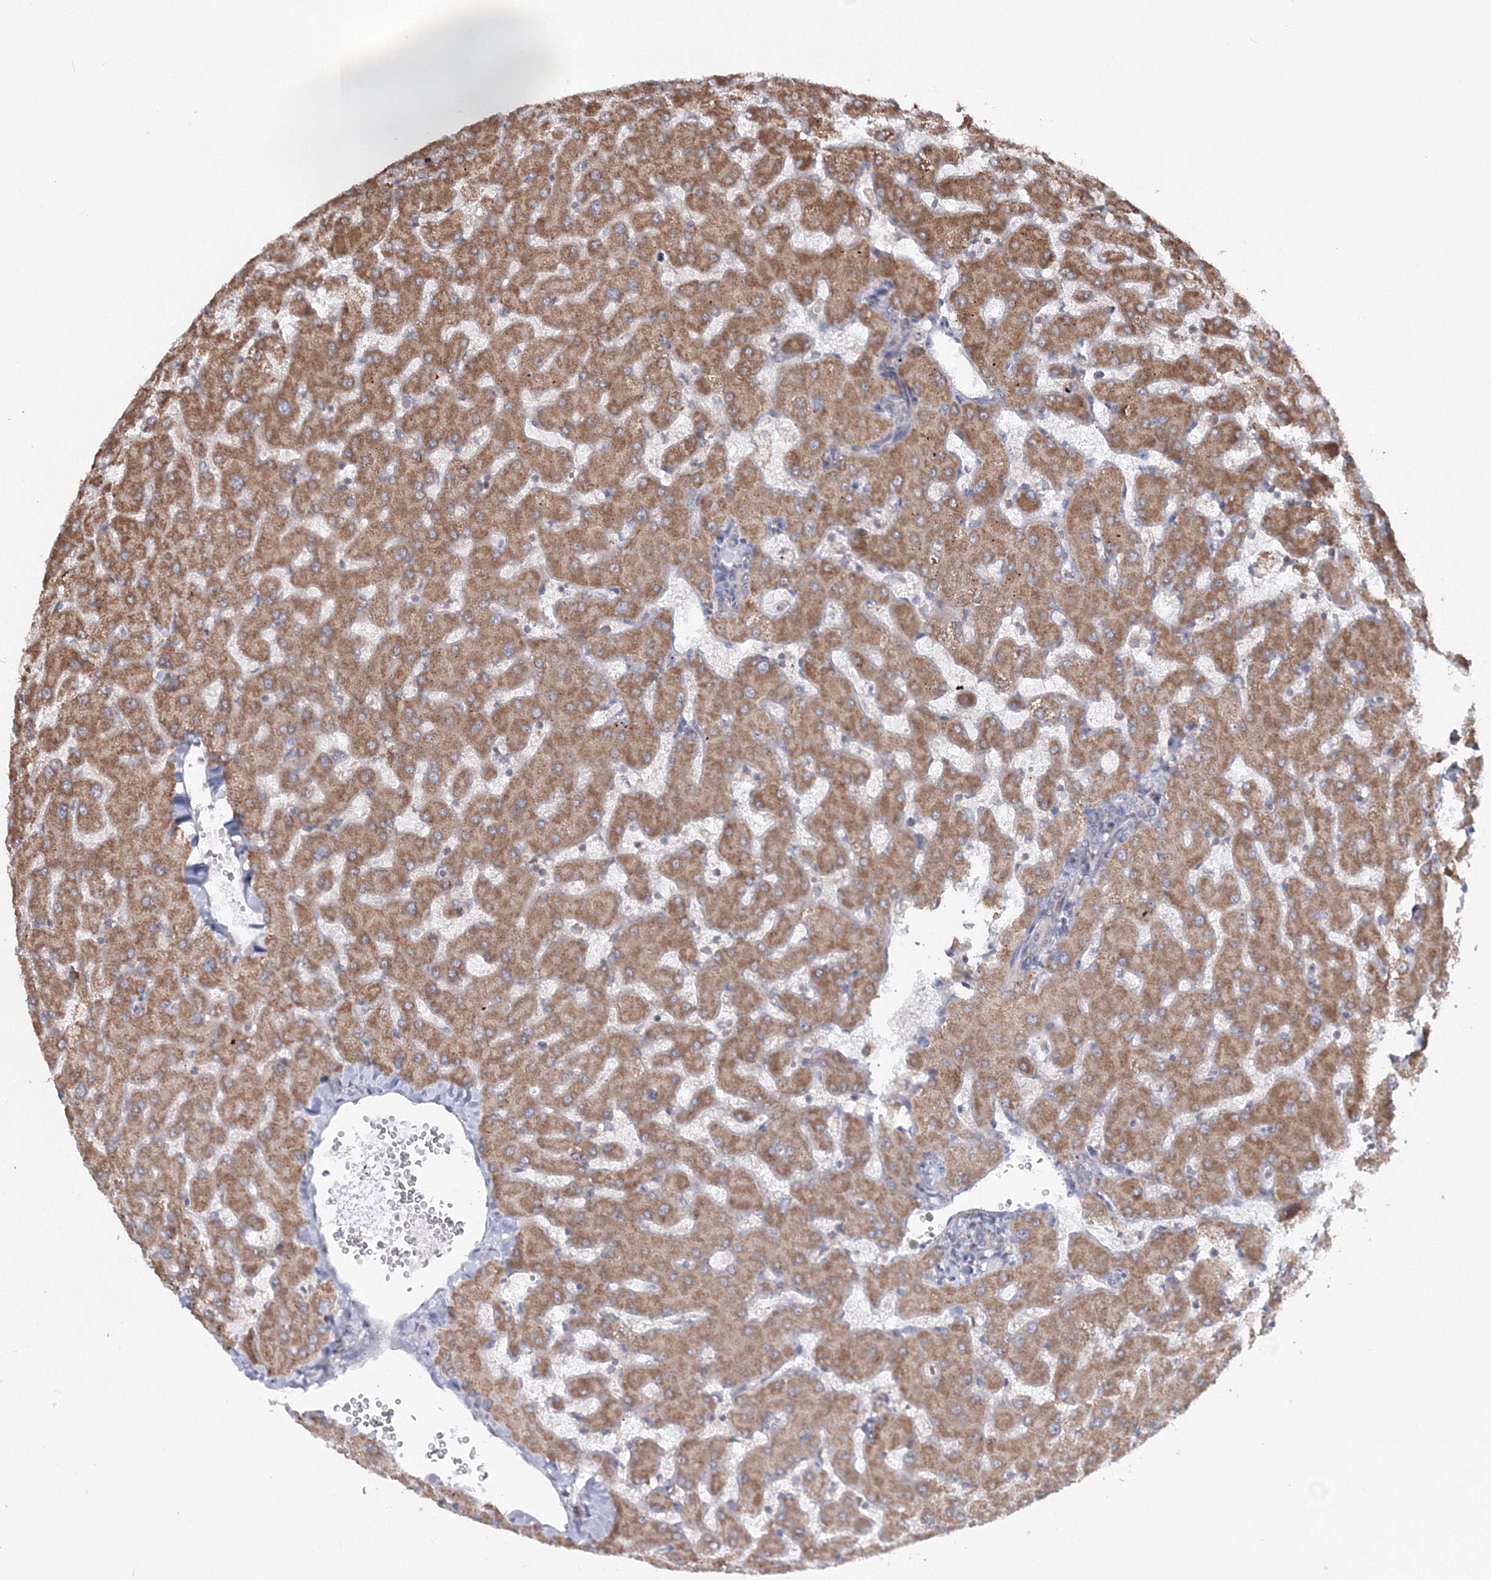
{"staining": {"intensity": "weak", "quantity": "25%-75%", "location": "cytoplasmic/membranous"}, "tissue": "liver", "cell_type": "Cholangiocytes", "image_type": "normal", "snomed": [{"axis": "morphology", "description": "Normal tissue, NOS"}, {"axis": "topography", "description": "Liver"}], "caption": "Weak cytoplasmic/membranous positivity is appreciated in about 25%-75% of cholangiocytes in normal liver.", "gene": "PEX13", "patient": {"sex": "female", "age": 63}}